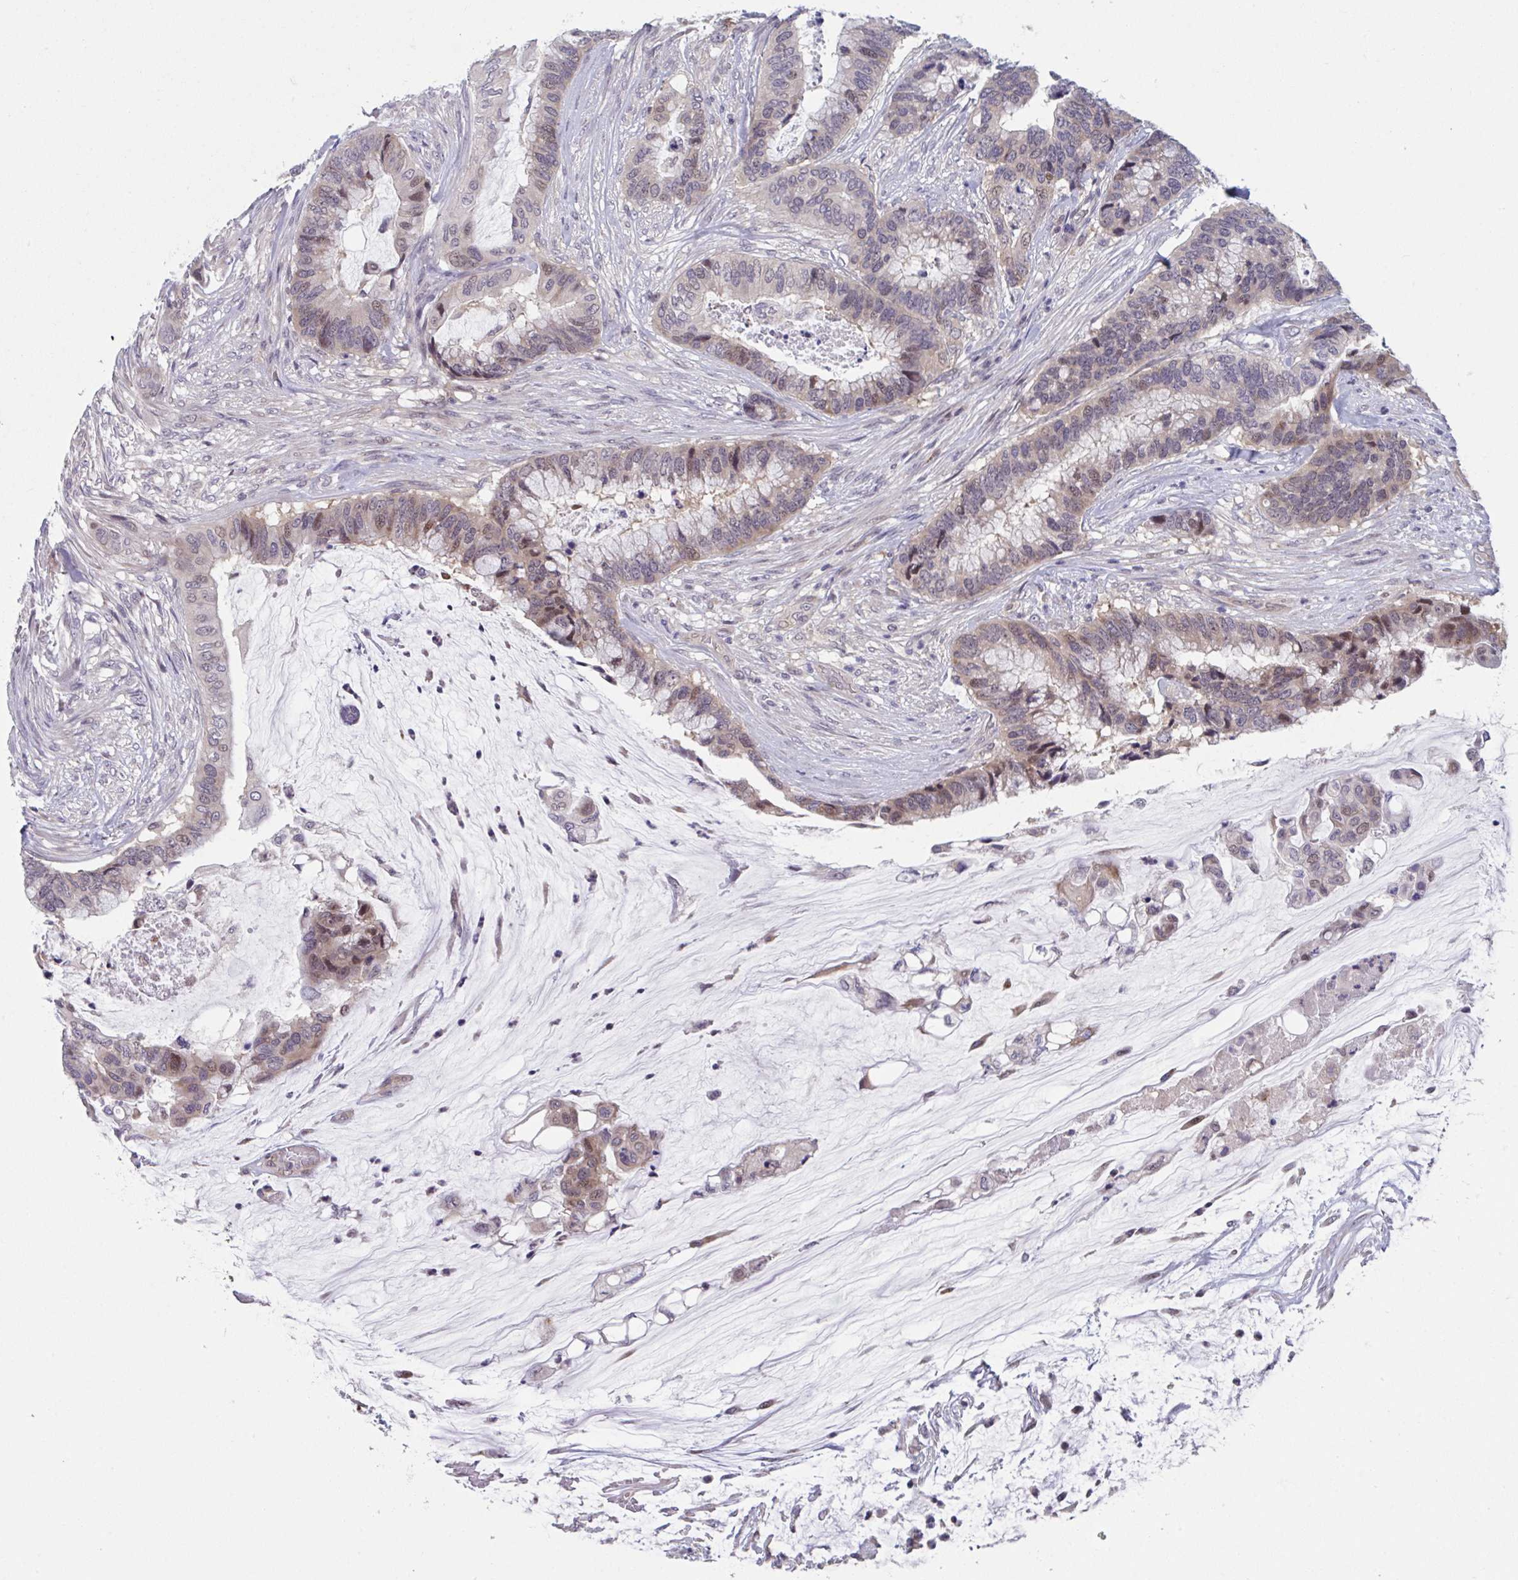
{"staining": {"intensity": "moderate", "quantity": "25%-75%", "location": "cytoplasmic/membranous,nuclear"}, "tissue": "colorectal cancer", "cell_type": "Tumor cells", "image_type": "cancer", "snomed": [{"axis": "morphology", "description": "Adenocarcinoma, NOS"}, {"axis": "topography", "description": "Rectum"}], "caption": "Immunohistochemical staining of colorectal adenocarcinoma exhibits medium levels of moderate cytoplasmic/membranous and nuclear expression in about 25%-75% of tumor cells.", "gene": "RIOK1", "patient": {"sex": "female", "age": 59}}